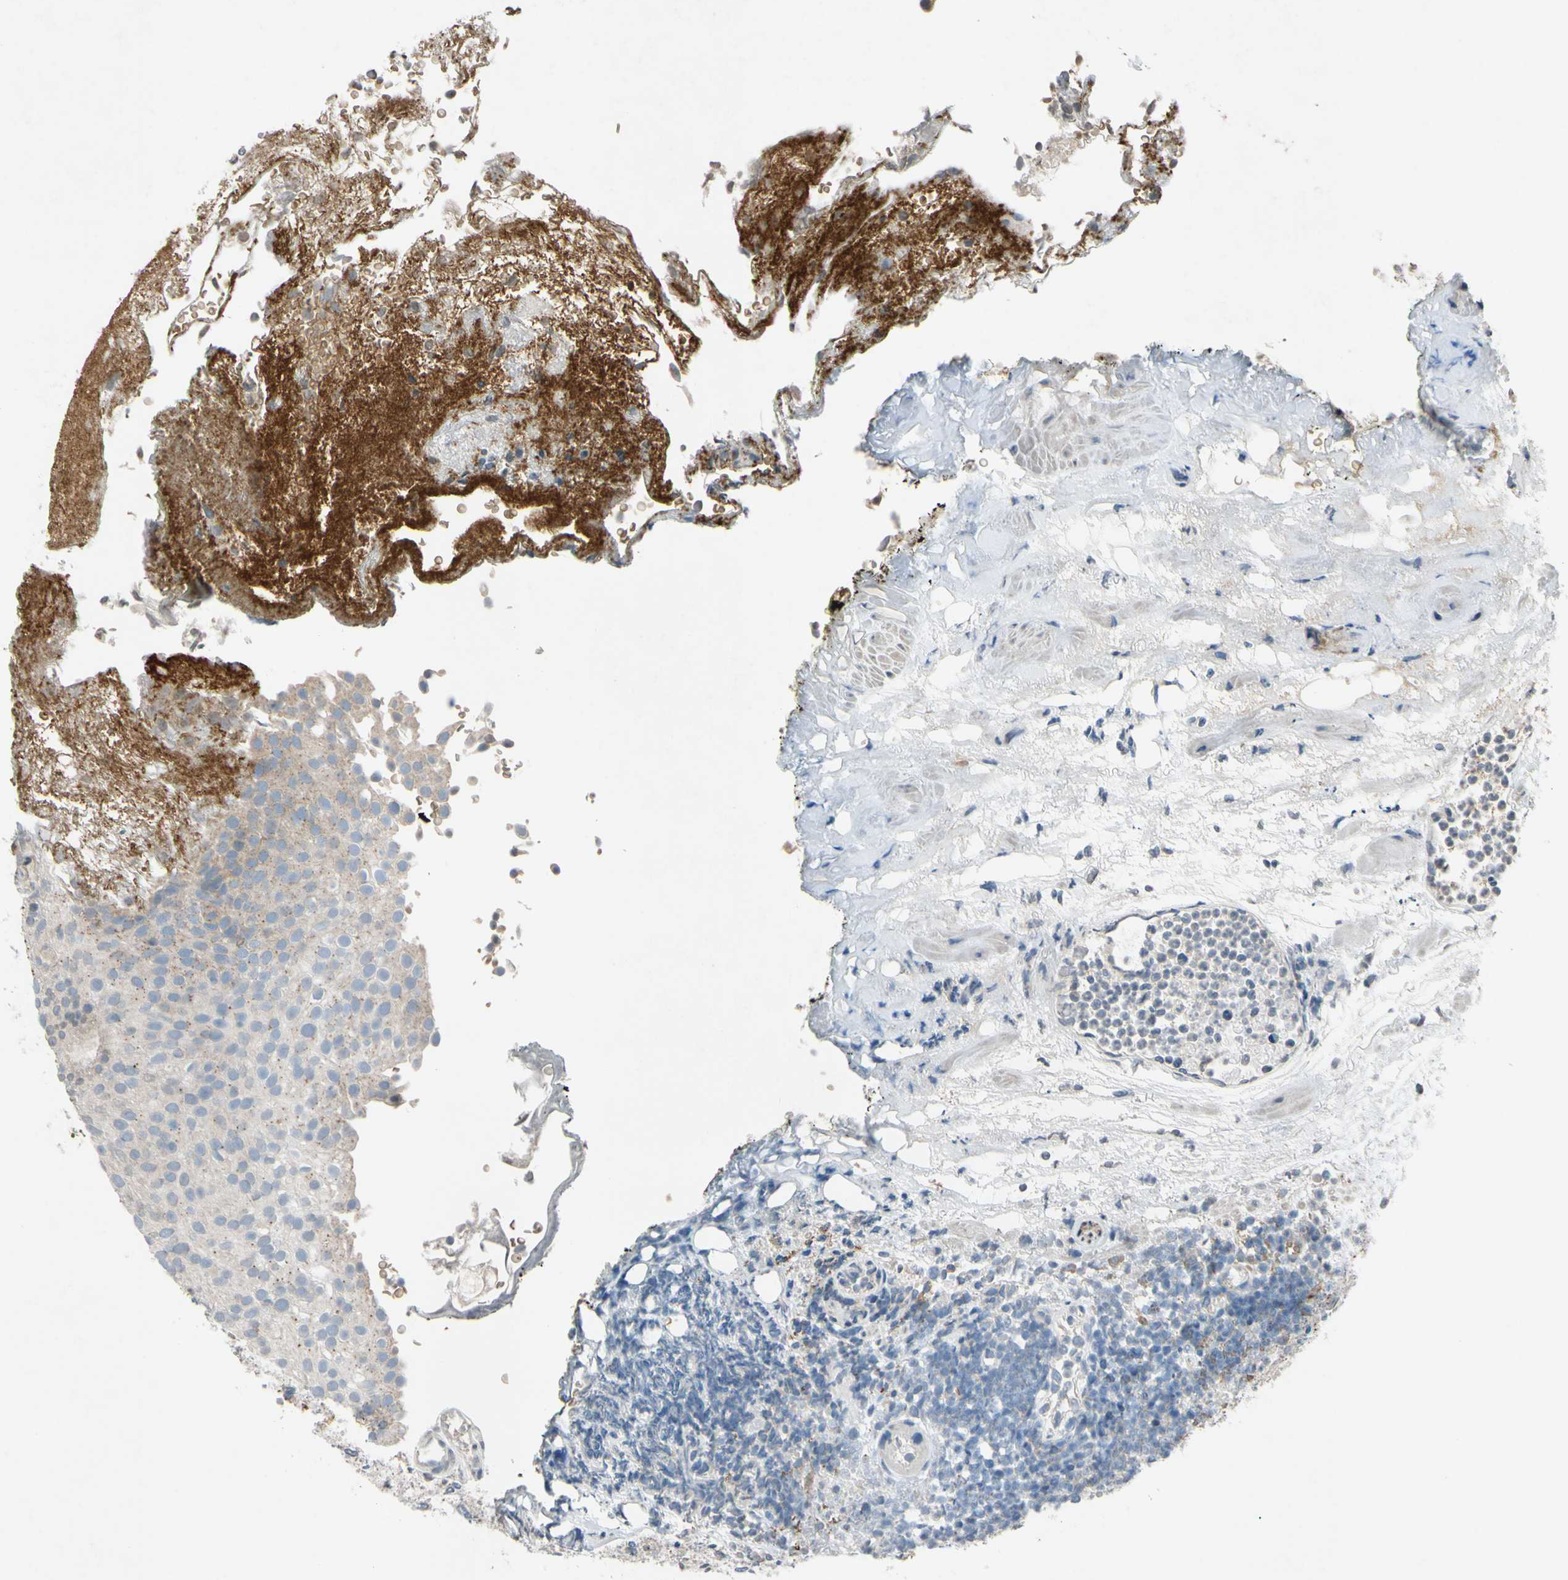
{"staining": {"intensity": "weak", "quantity": ">75%", "location": "cytoplasmic/membranous"}, "tissue": "urothelial cancer", "cell_type": "Tumor cells", "image_type": "cancer", "snomed": [{"axis": "morphology", "description": "Urothelial carcinoma, Low grade"}, {"axis": "topography", "description": "Urinary bladder"}], "caption": "Protein expression analysis of urothelial cancer shows weak cytoplasmic/membranous staining in approximately >75% of tumor cells. Ihc stains the protein in brown and the nuclei are stained blue.", "gene": "ADD2", "patient": {"sex": "male", "age": 78}}